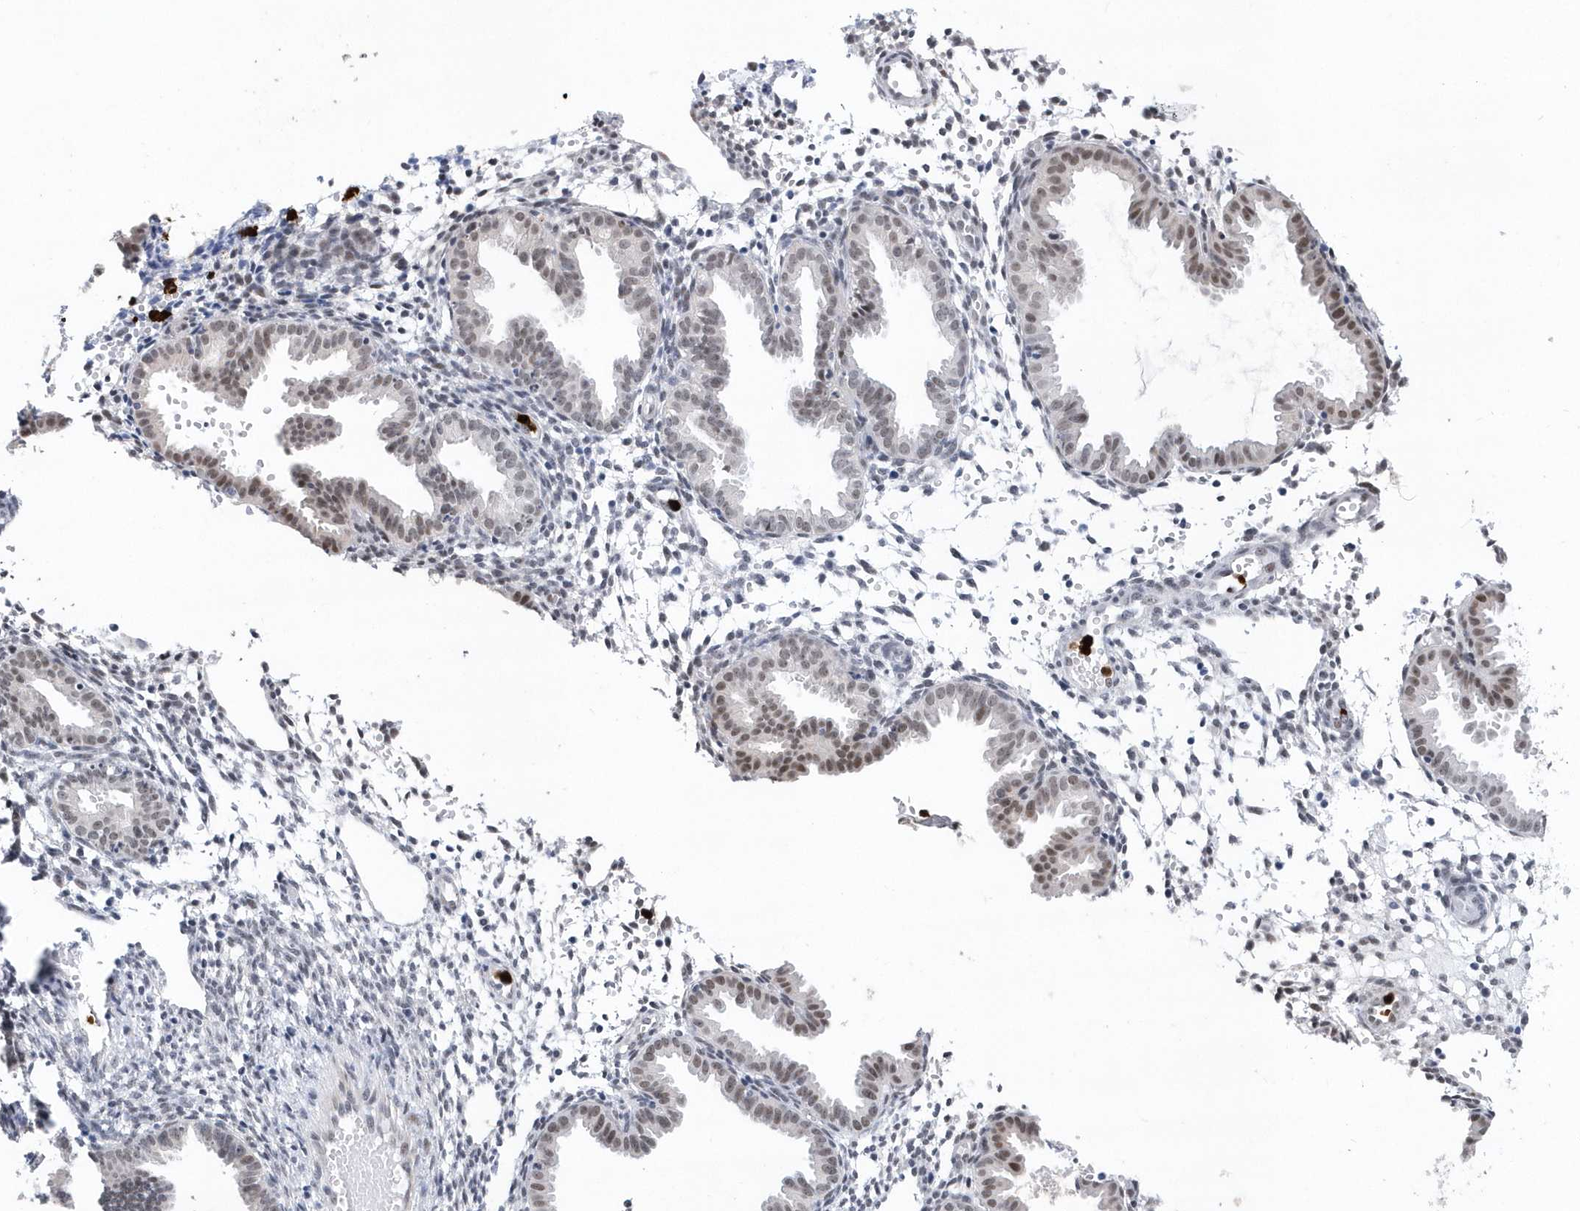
{"staining": {"intensity": "negative", "quantity": "none", "location": "none"}, "tissue": "endometrium", "cell_type": "Cells in endometrial stroma", "image_type": "normal", "snomed": [{"axis": "morphology", "description": "Normal tissue, NOS"}, {"axis": "topography", "description": "Endometrium"}], "caption": "Cells in endometrial stroma show no significant protein positivity in benign endometrium. (DAB immunohistochemistry, high magnification).", "gene": "RPP30", "patient": {"sex": "female", "age": 33}}